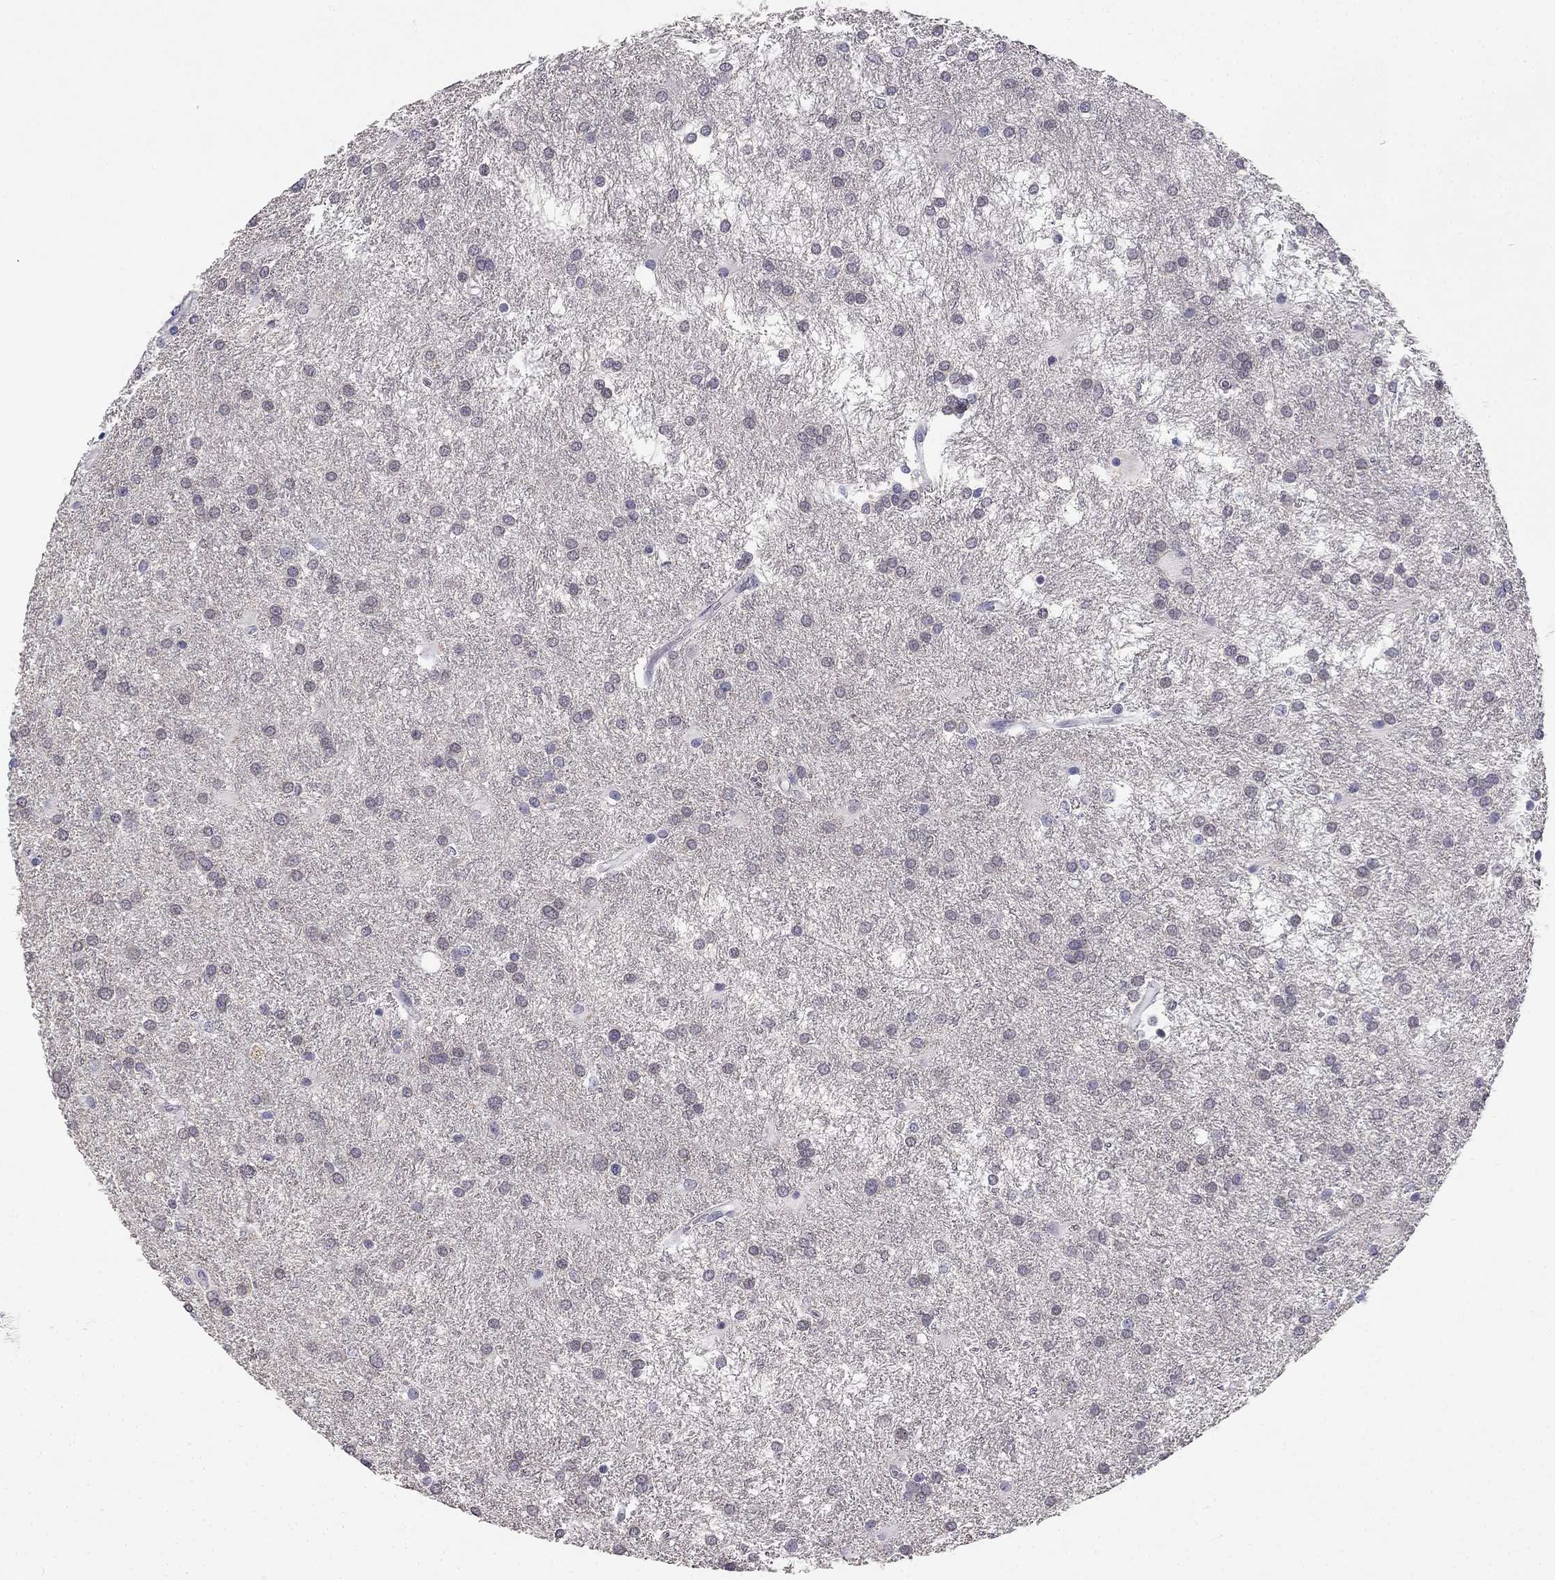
{"staining": {"intensity": "negative", "quantity": "none", "location": "none"}, "tissue": "glioma", "cell_type": "Tumor cells", "image_type": "cancer", "snomed": [{"axis": "morphology", "description": "Glioma, malignant, Low grade"}, {"axis": "topography", "description": "Brain"}], "caption": "Histopathology image shows no significant protein positivity in tumor cells of glioma.", "gene": "C16orf89", "patient": {"sex": "female", "age": 32}}